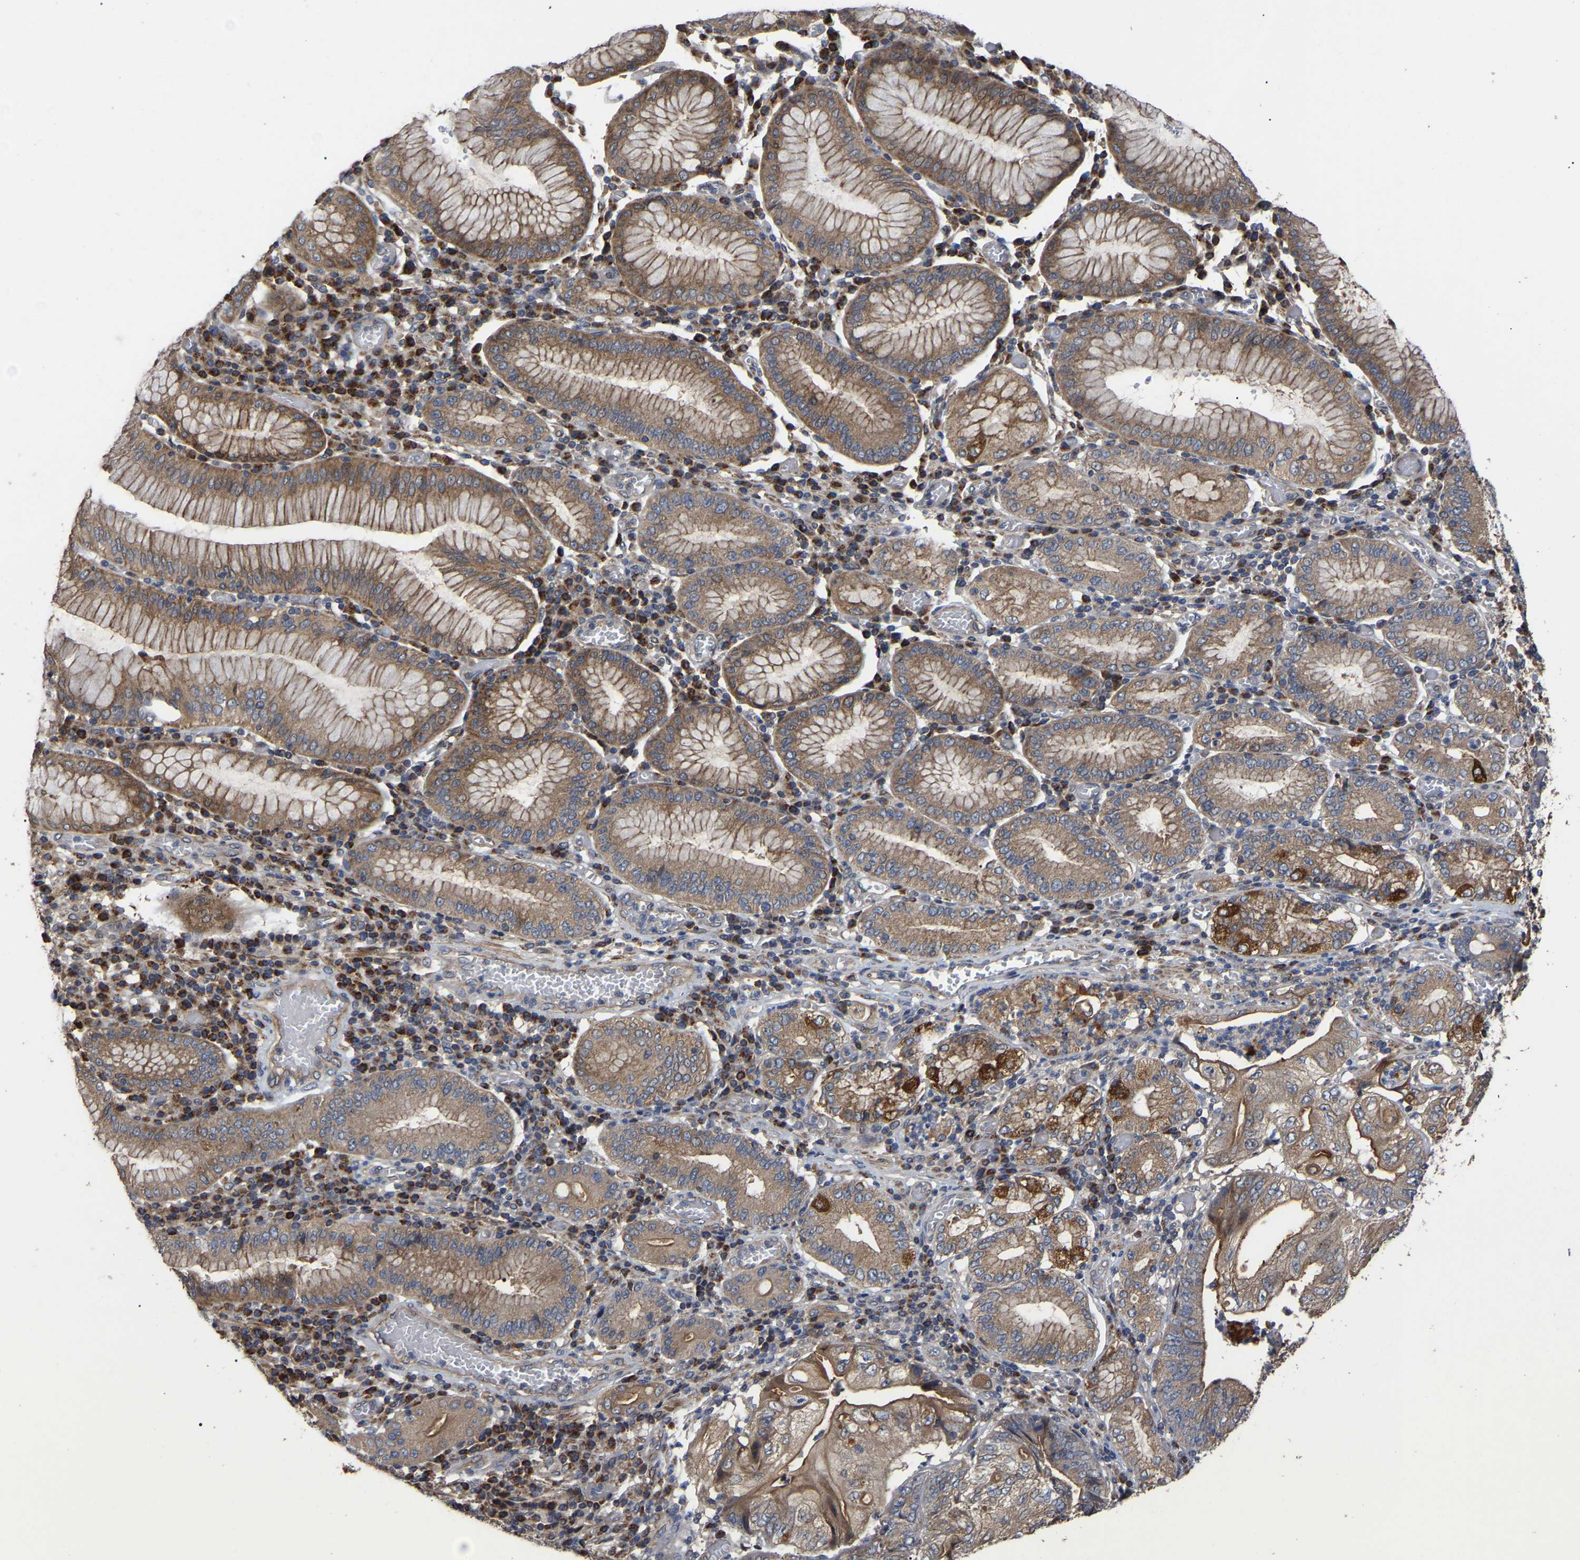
{"staining": {"intensity": "moderate", "quantity": ">75%", "location": "cytoplasmic/membranous"}, "tissue": "stomach cancer", "cell_type": "Tumor cells", "image_type": "cancer", "snomed": [{"axis": "morphology", "description": "Adenocarcinoma, NOS"}, {"axis": "topography", "description": "Stomach"}], "caption": "Immunohistochemical staining of human stomach cancer reveals medium levels of moderate cytoplasmic/membranous positivity in about >75% of tumor cells.", "gene": "GCC1", "patient": {"sex": "female", "age": 73}}